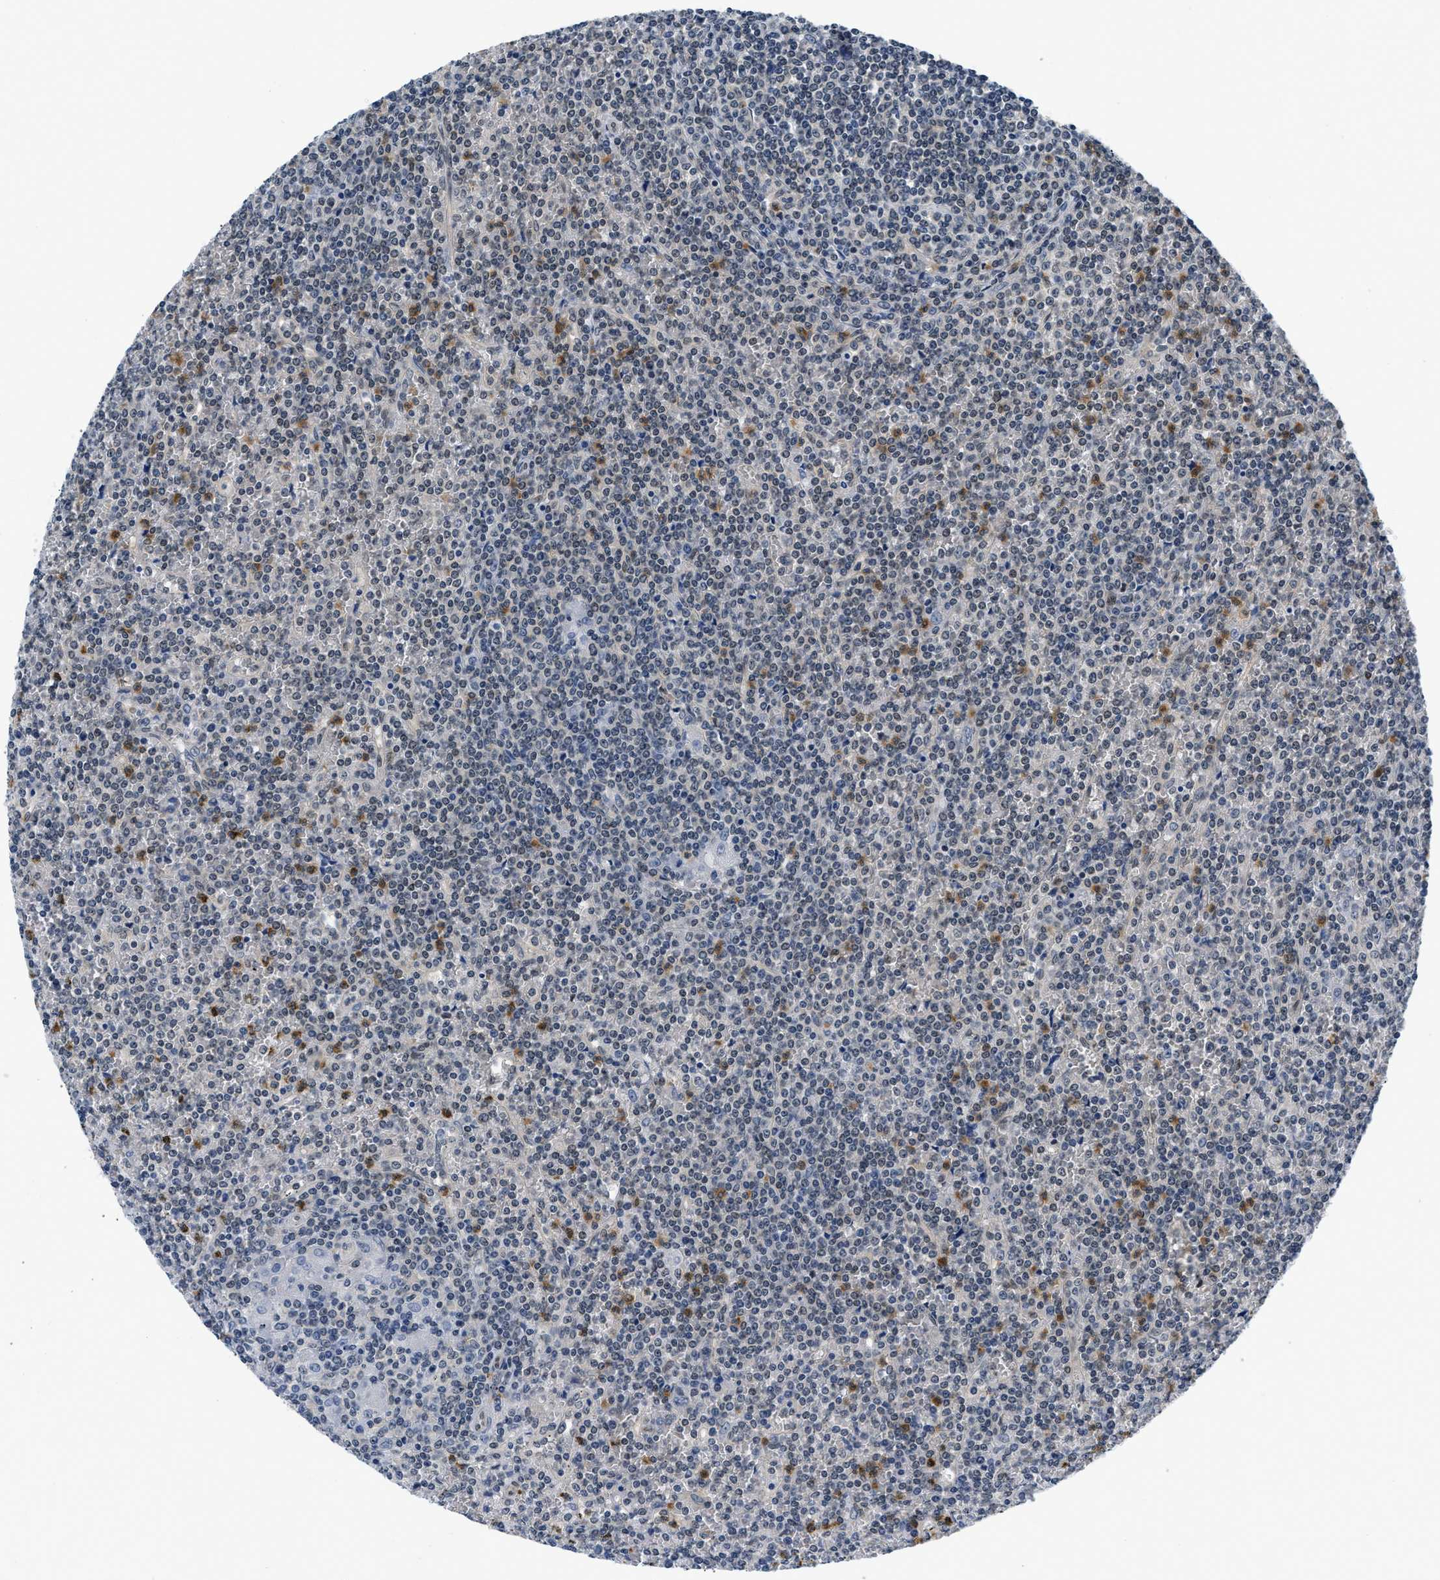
{"staining": {"intensity": "negative", "quantity": "none", "location": "none"}, "tissue": "lymphoma", "cell_type": "Tumor cells", "image_type": "cancer", "snomed": [{"axis": "morphology", "description": "Malignant lymphoma, non-Hodgkin's type, Low grade"}, {"axis": "topography", "description": "Spleen"}], "caption": "This histopathology image is of malignant lymphoma, non-Hodgkin's type (low-grade) stained with immunohistochemistry (IHC) to label a protein in brown with the nuclei are counter-stained blue. There is no expression in tumor cells.", "gene": "SMAD4", "patient": {"sex": "female", "age": 19}}